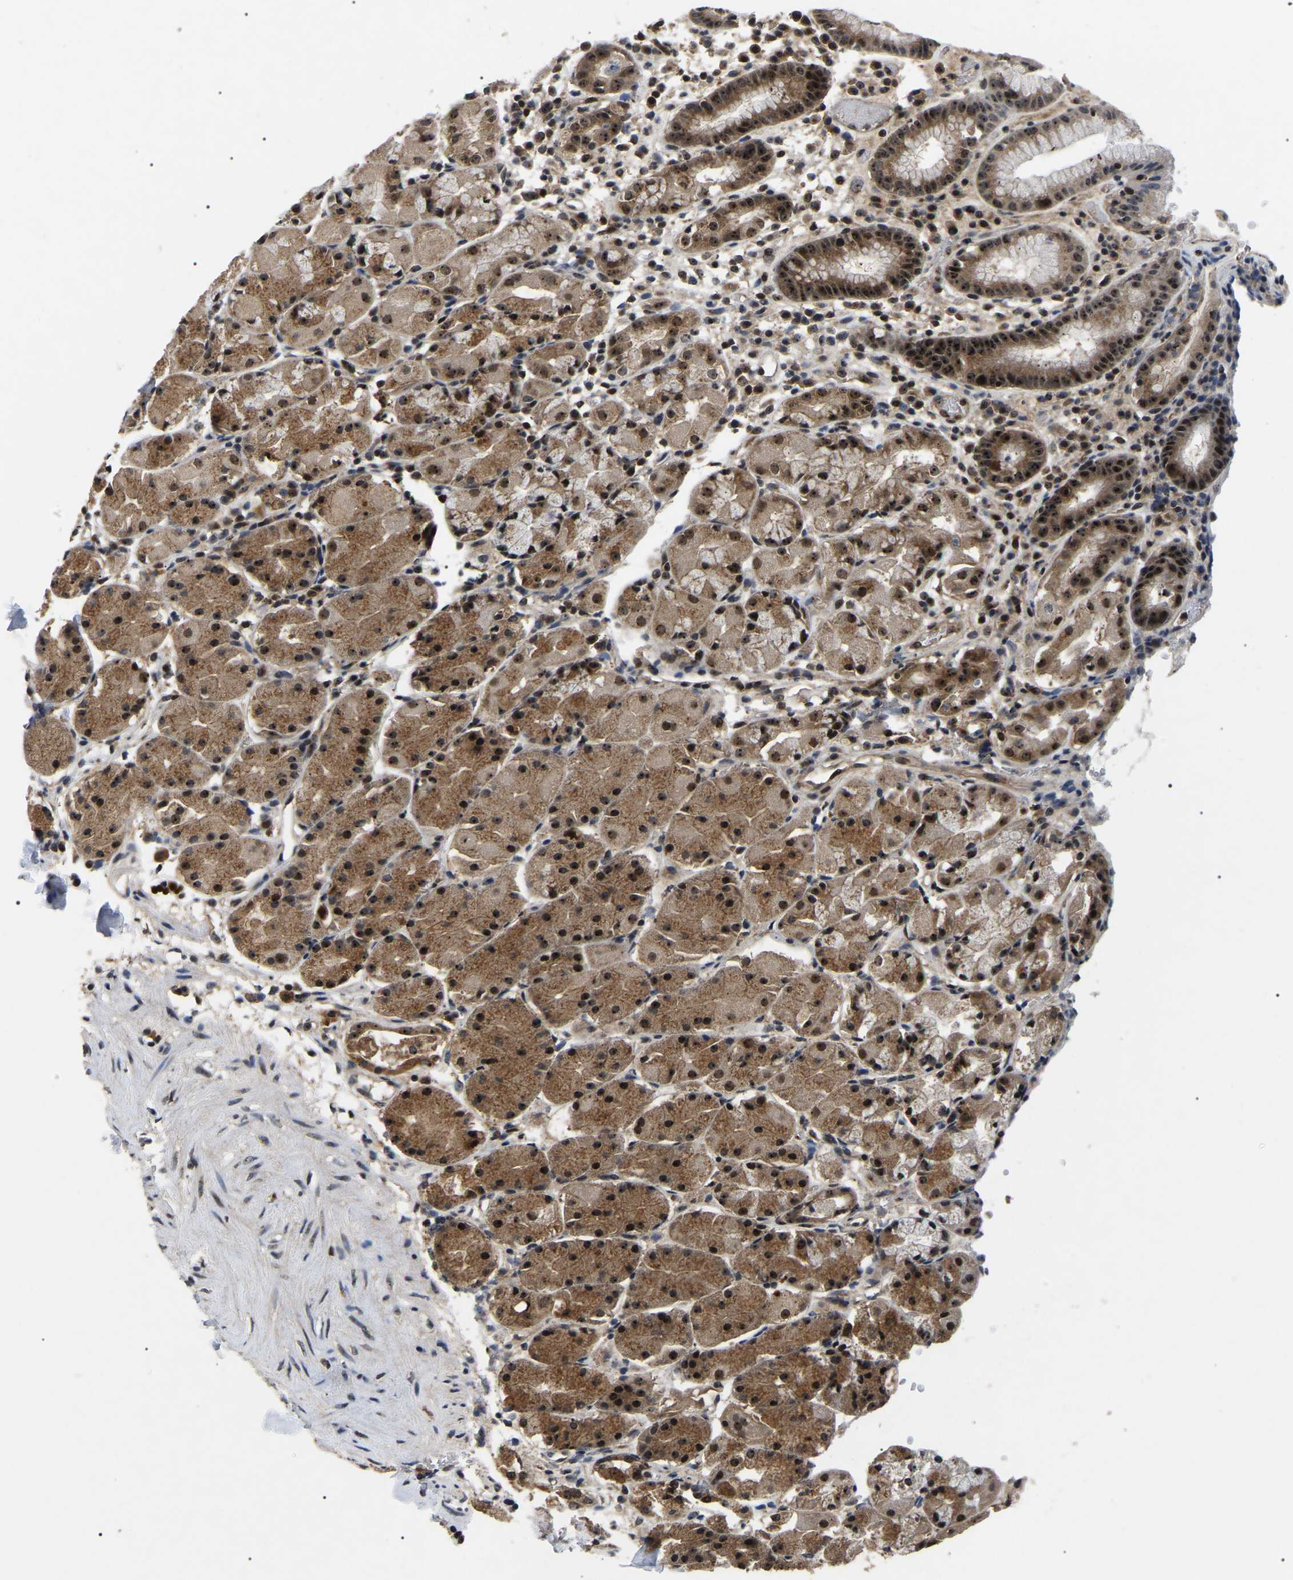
{"staining": {"intensity": "strong", "quantity": "25%-75%", "location": "cytoplasmic/membranous,nuclear"}, "tissue": "stomach", "cell_type": "Glandular cells", "image_type": "normal", "snomed": [{"axis": "morphology", "description": "Normal tissue, NOS"}, {"axis": "topography", "description": "Stomach"}, {"axis": "topography", "description": "Stomach, lower"}], "caption": "Brown immunohistochemical staining in benign stomach demonstrates strong cytoplasmic/membranous,nuclear expression in about 25%-75% of glandular cells.", "gene": "RBM28", "patient": {"sex": "female", "age": 75}}